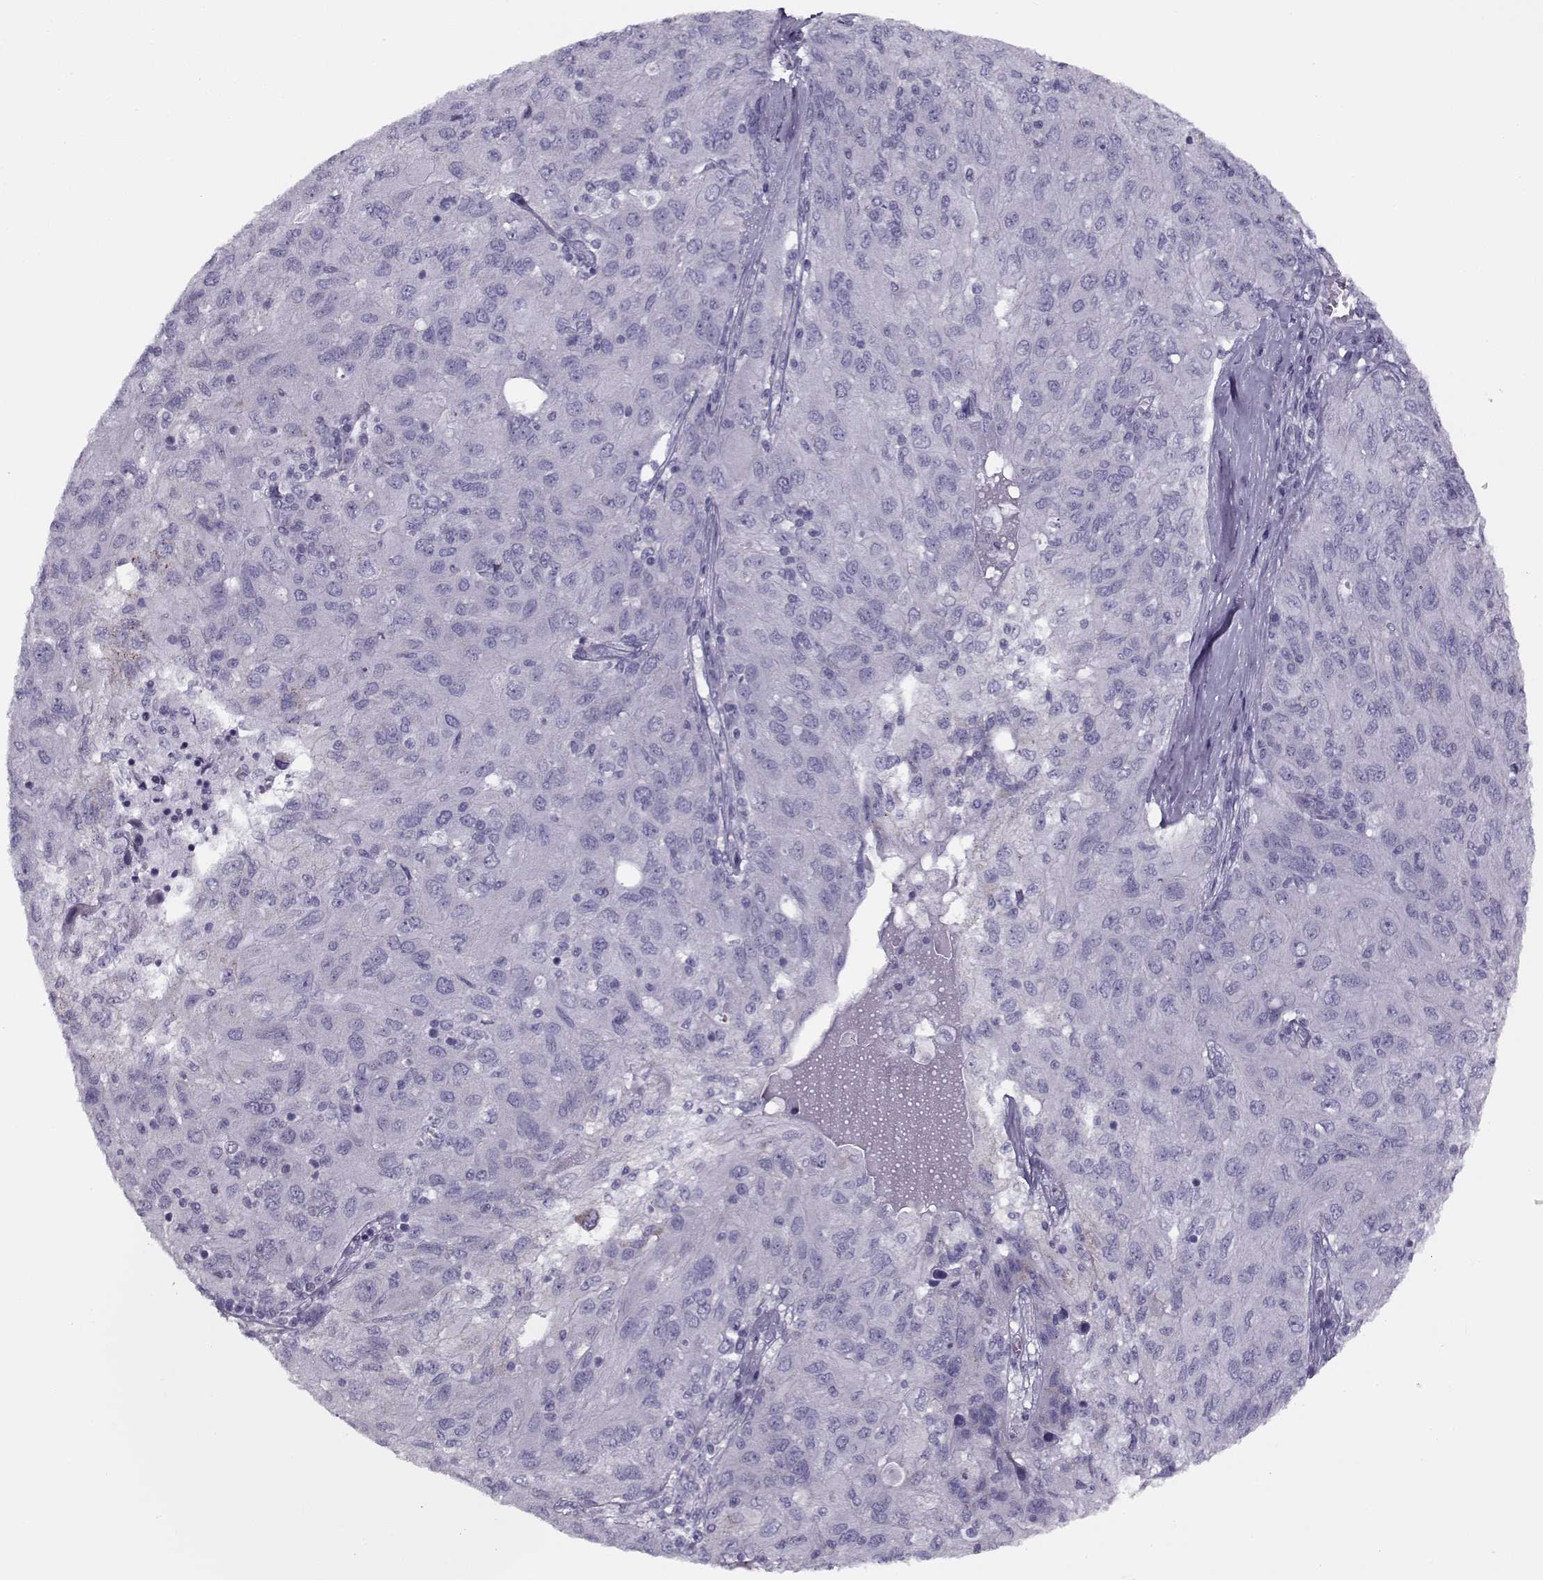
{"staining": {"intensity": "negative", "quantity": "none", "location": "none"}, "tissue": "ovarian cancer", "cell_type": "Tumor cells", "image_type": "cancer", "snomed": [{"axis": "morphology", "description": "Carcinoma, endometroid"}, {"axis": "topography", "description": "Ovary"}], "caption": "Image shows no protein expression in tumor cells of ovarian cancer tissue. (Brightfield microscopy of DAB immunohistochemistry (IHC) at high magnification).", "gene": "PP2D1", "patient": {"sex": "female", "age": 50}}